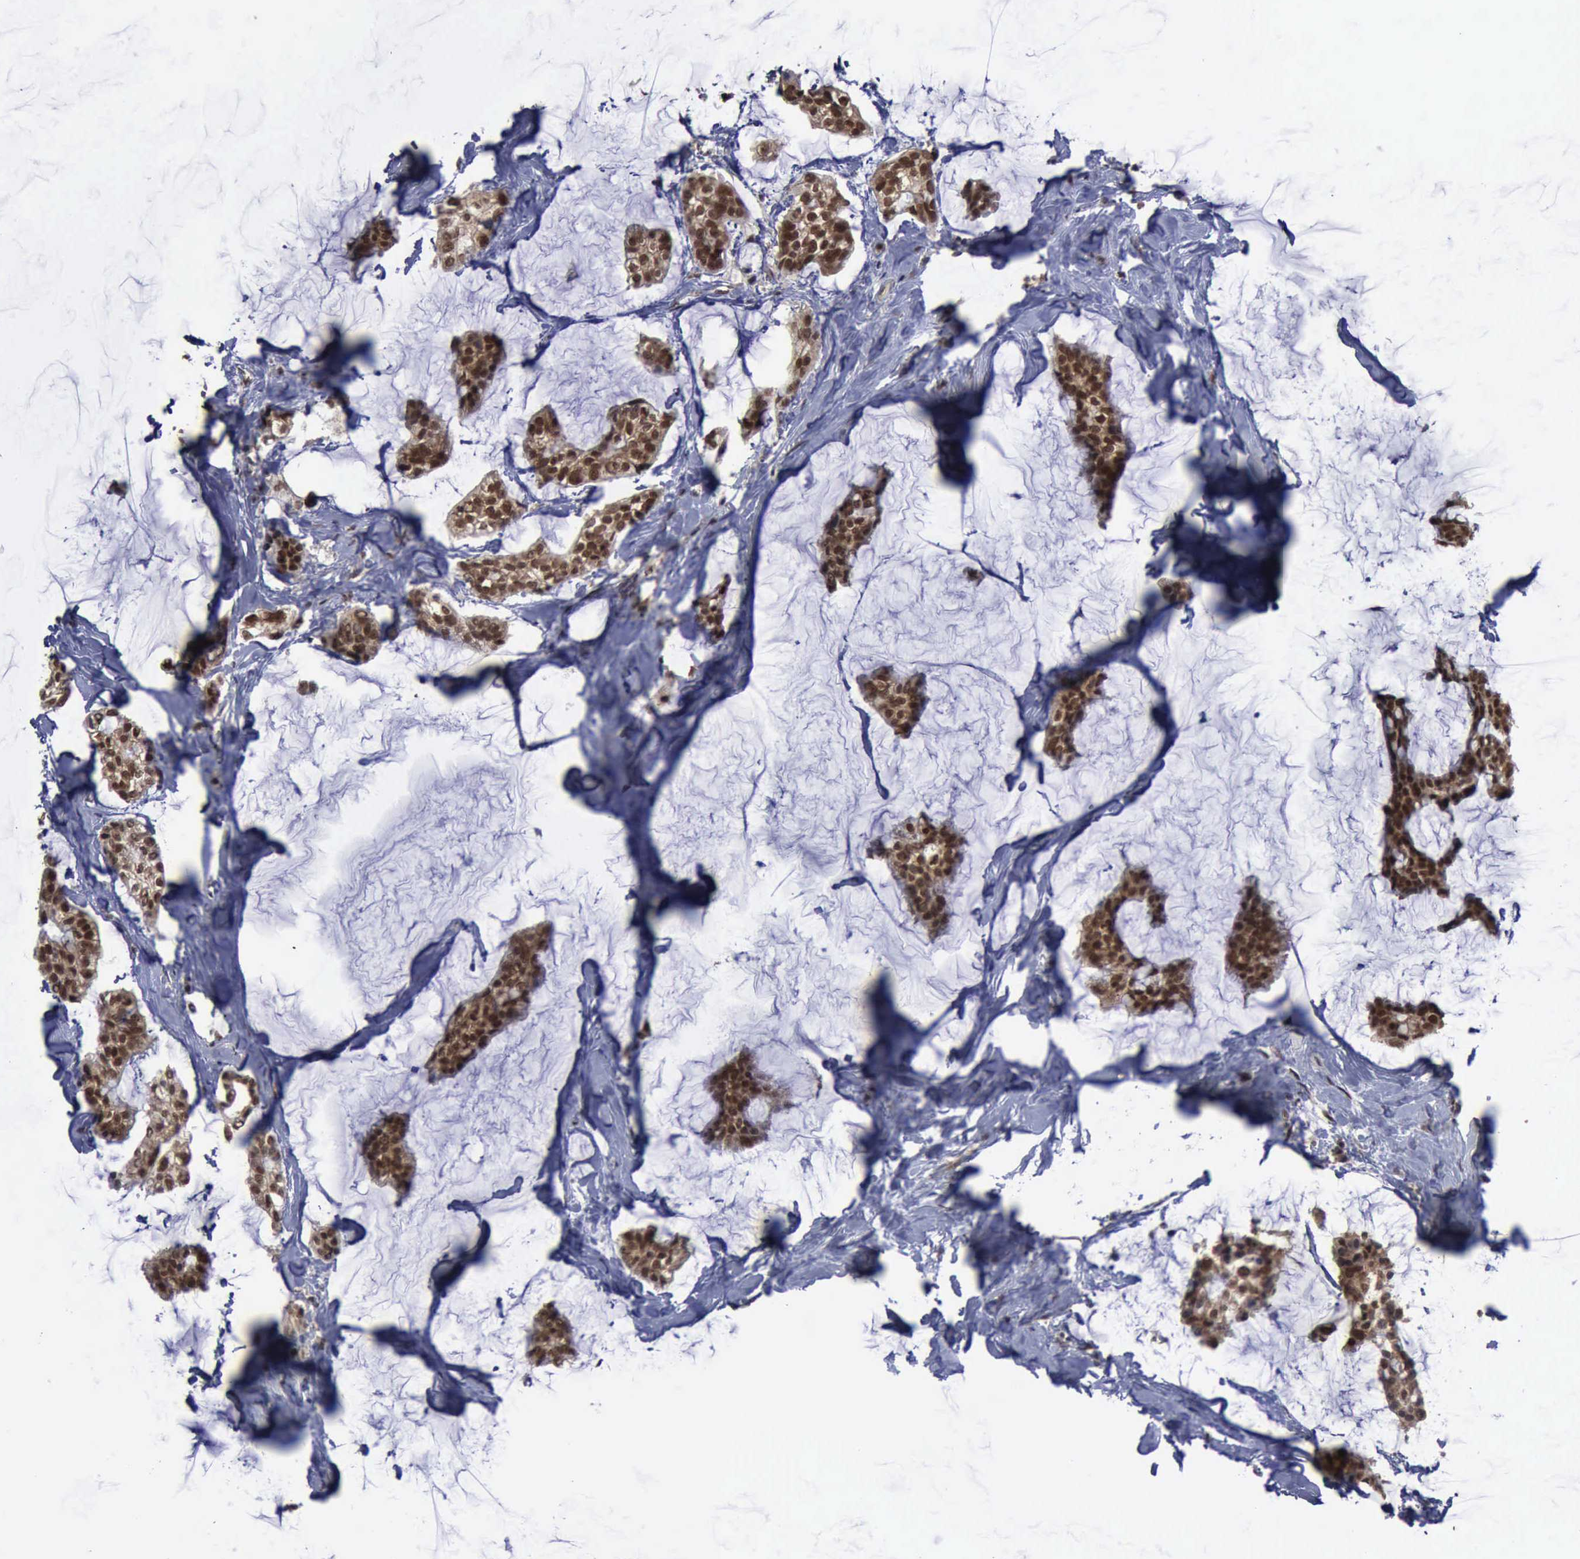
{"staining": {"intensity": "moderate", "quantity": ">75%", "location": "cytoplasmic/membranous,nuclear"}, "tissue": "breast cancer", "cell_type": "Tumor cells", "image_type": "cancer", "snomed": [{"axis": "morphology", "description": "Duct carcinoma"}, {"axis": "topography", "description": "Breast"}], "caption": "Approximately >75% of tumor cells in human breast cancer (infiltrating ductal carcinoma) exhibit moderate cytoplasmic/membranous and nuclear protein positivity as visualized by brown immunohistochemical staining.", "gene": "RTCB", "patient": {"sex": "female", "age": 93}}